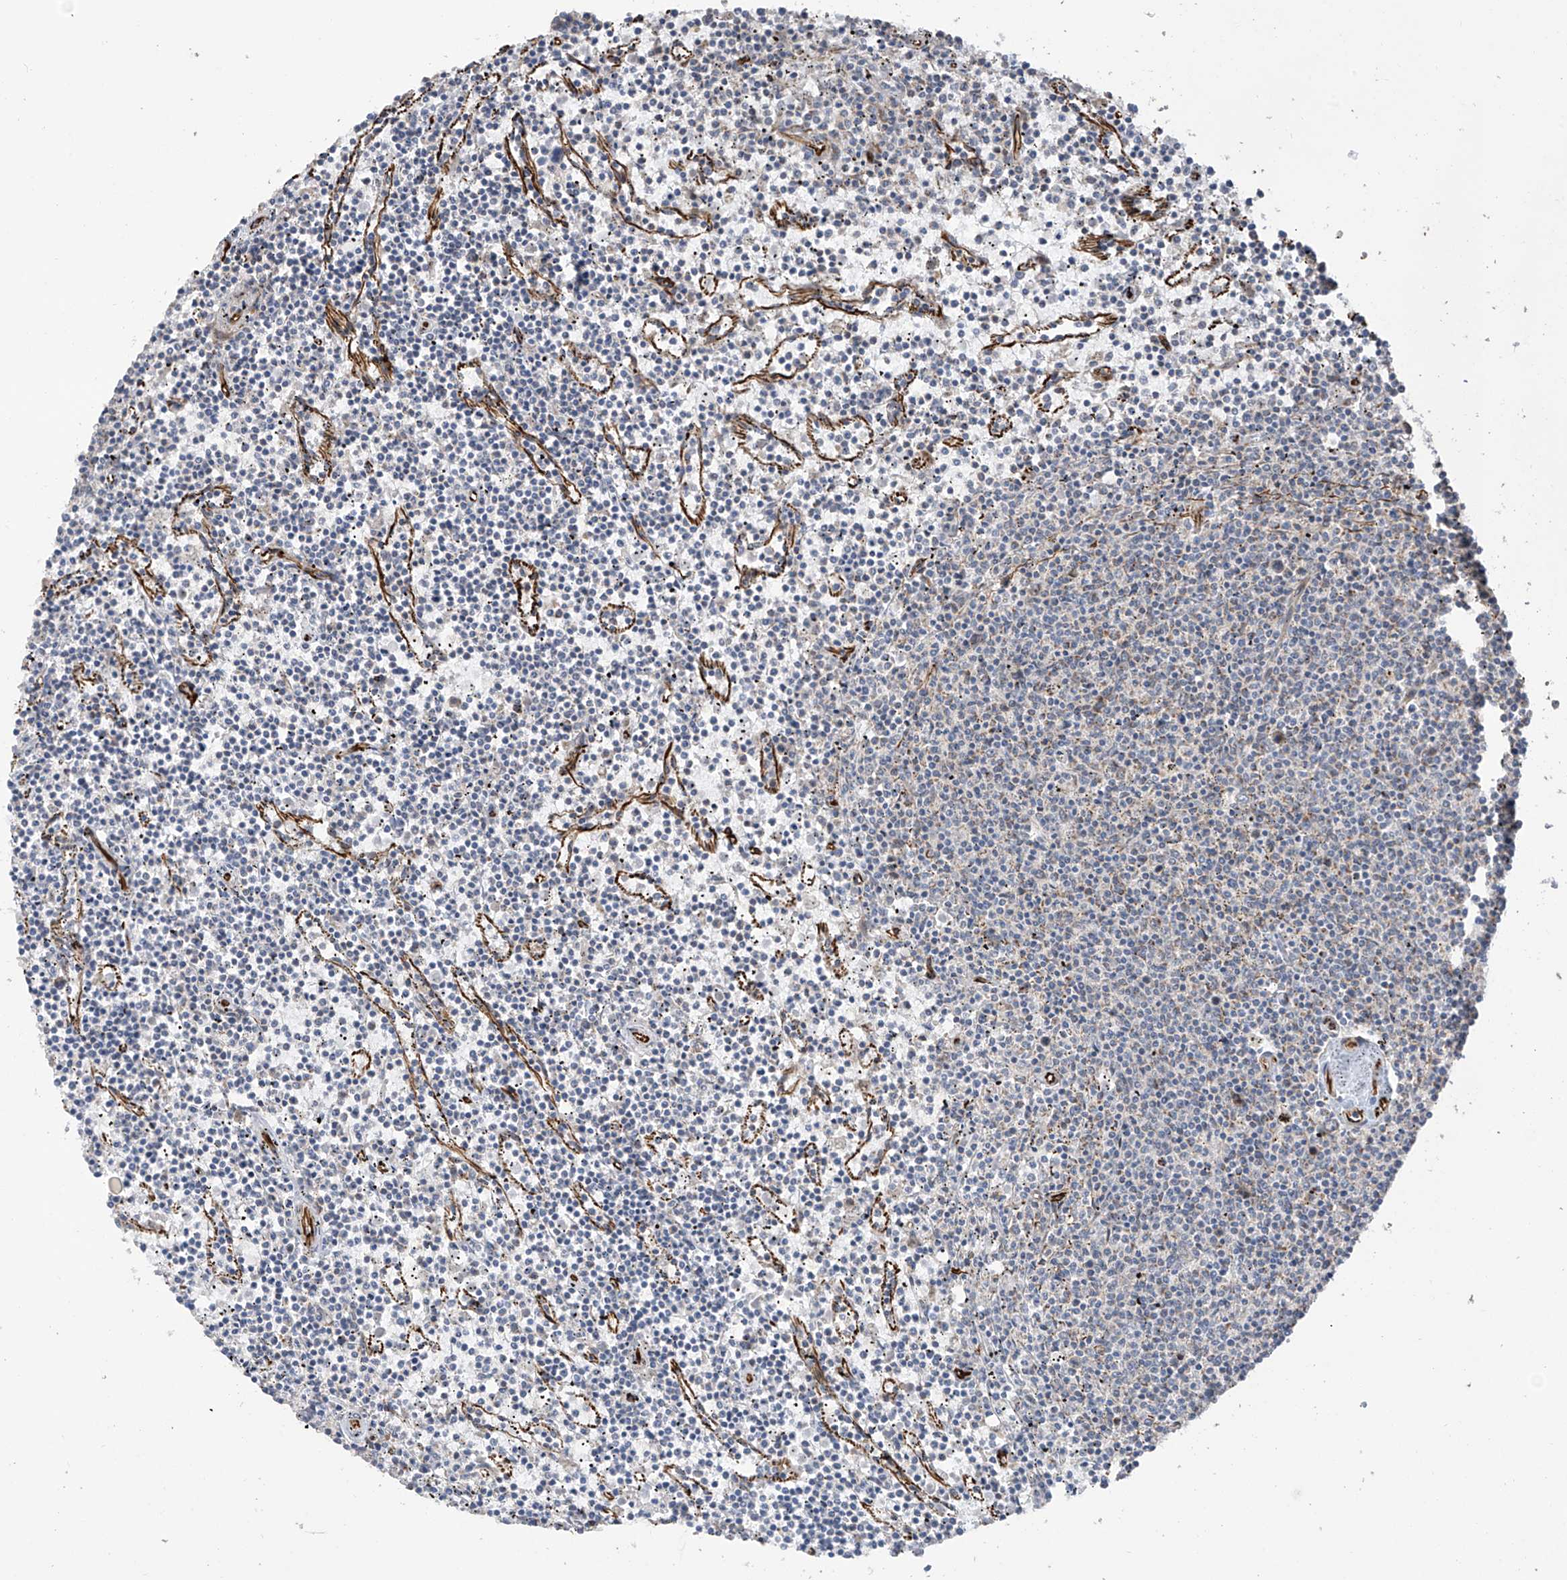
{"staining": {"intensity": "negative", "quantity": "none", "location": "none"}, "tissue": "lymphoma", "cell_type": "Tumor cells", "image_type": "cancer", "snomed": [{"axis": "morphology", "description": "Malignant lymphoma, non-Hodgkin's type, Low grade"}, {"axis": "topography", "description": "Spleen"}], "caption": "Immunohistochemistry photomicrograph of neoplastic tissue: human lymphoma stained with DAB shows no significant protein expression in tumor cells. Nuclei are stained in blue.", "gene": "DCDC2", "patient": {"sex": "female", "age": 50}}